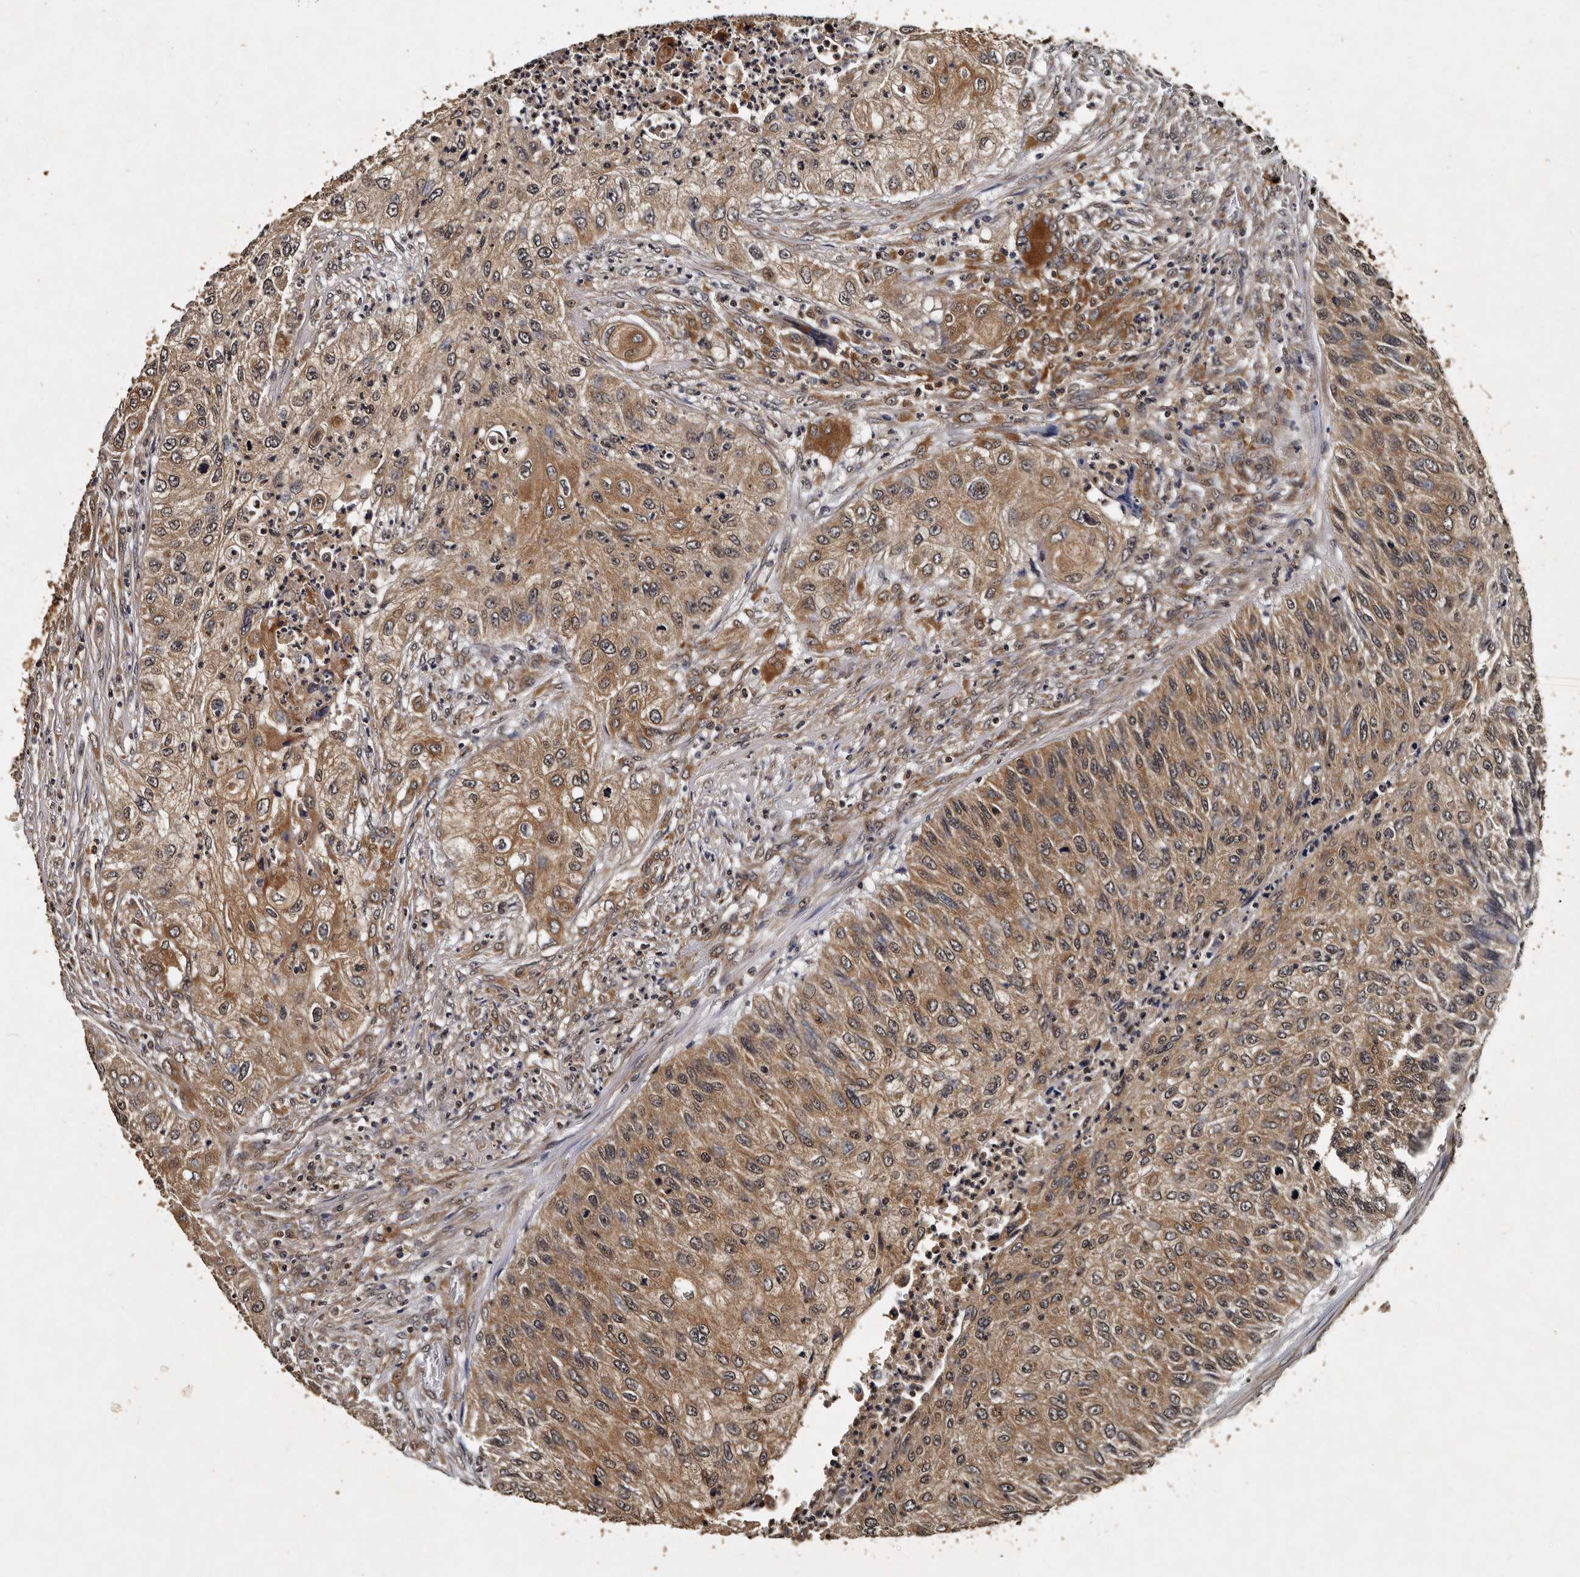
{"staining": {"intensity": "moderate", "quantity": ">75%", "location": "cytoplasmic/membranous"}, "tissue": "urothelial cancer", "cell_type": "Tumor cells", "image_type": "cancer", "snomed": [{"axis": "morphology", "description": "Urothelial carcinoma, High grade"}, {"axis": "topography", "description": "Urinary bladder"}], "caption": "Protein expression analysis of urothelial cancer demonstrates moderate cytoplasmic/membranous staining in about >75% of tumor cells. (Stains: DAB in brown, nuclei in blue, Microscopy: brightfield microscopy at high magnification).", "gene": "CPNE3", "patient": {"sex": "female", "age": 60}}